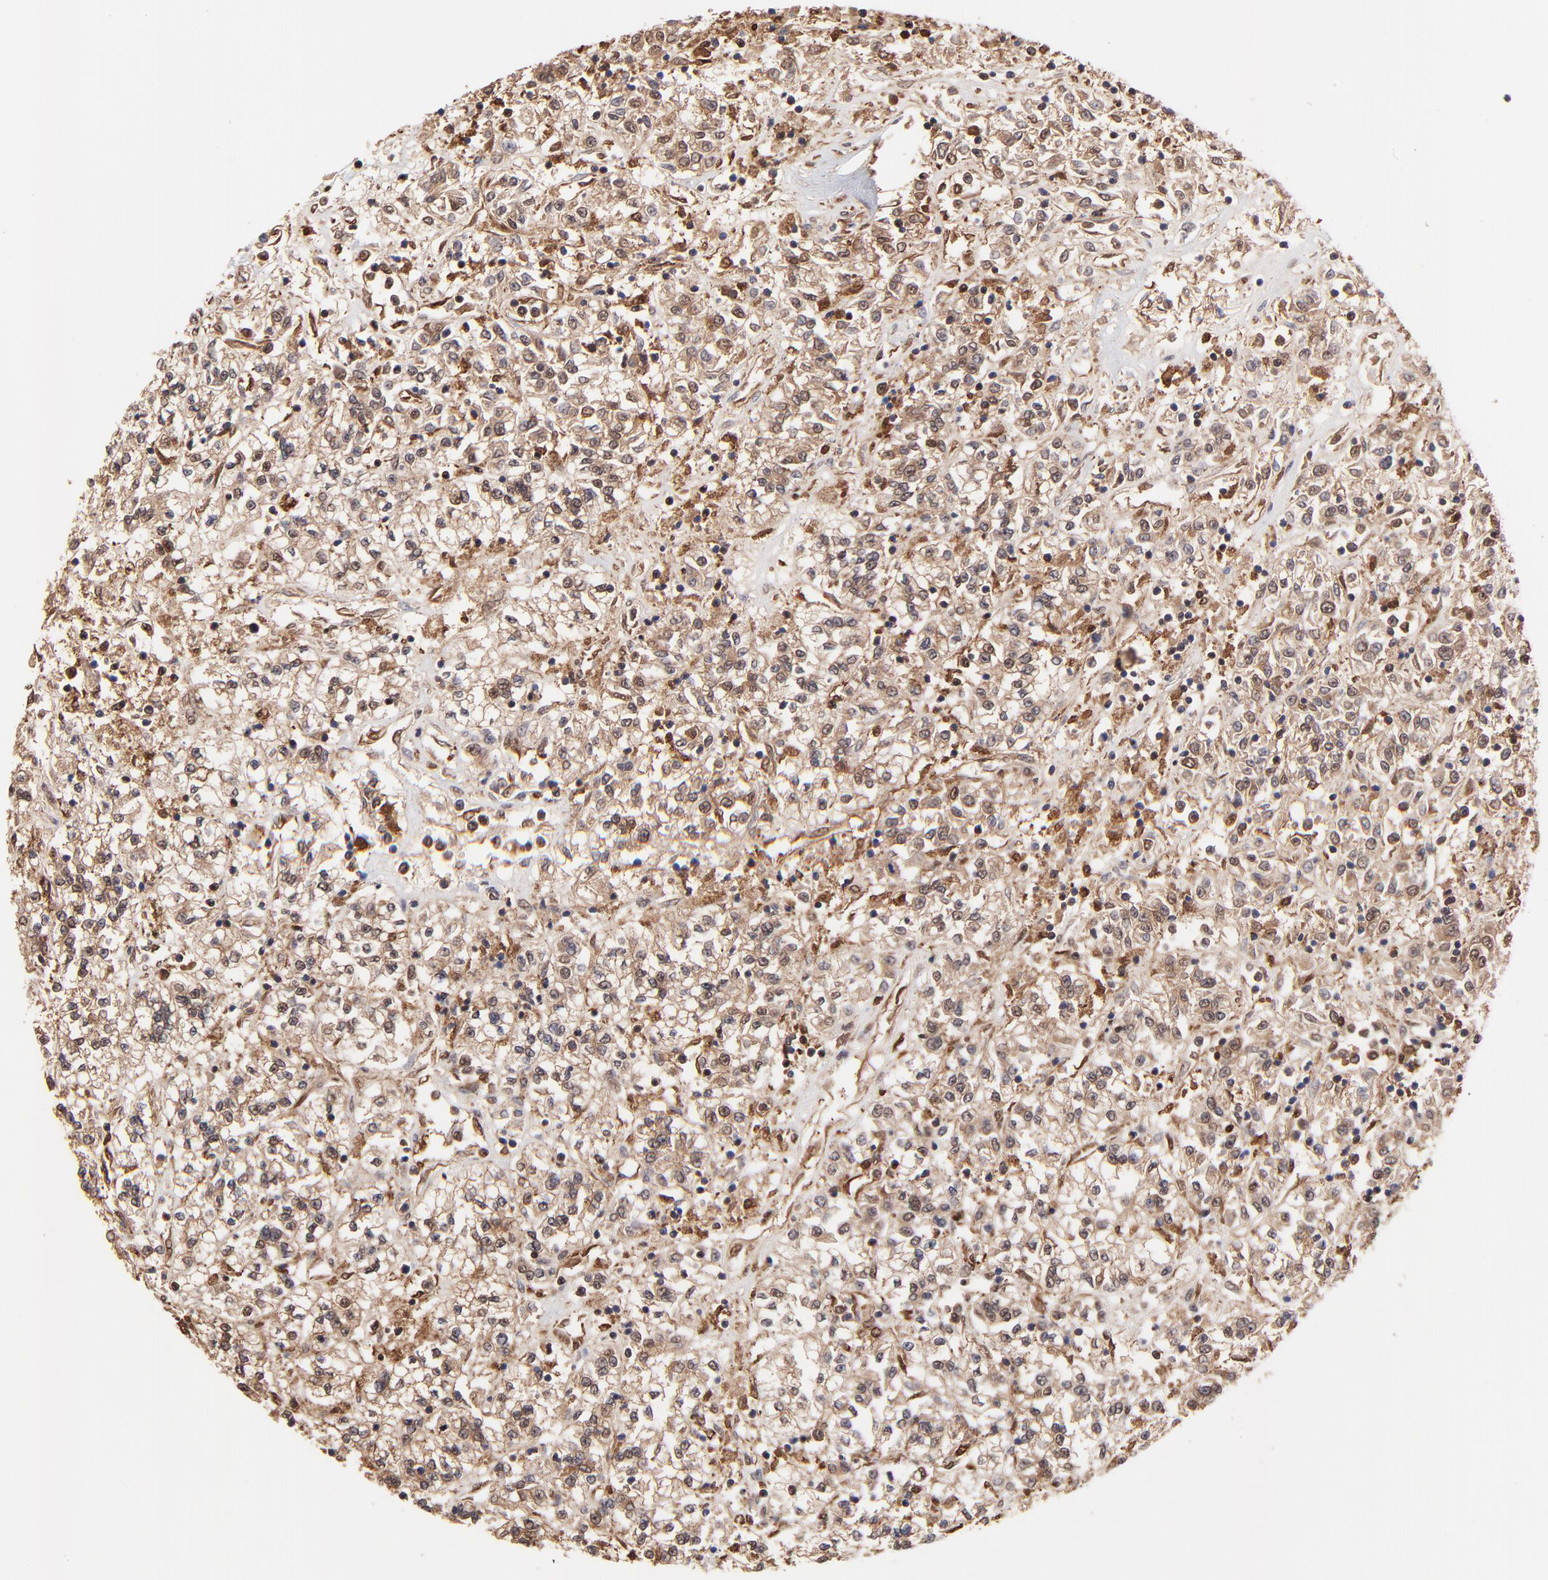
{"staining": {"intensity": "moderate", "quantity": ">75%", "location": "cytoplasmic/membranous,nuclear"}, "tissue": "renal cancer", "cell_type": "Tumor cells", "image_type": "cancer", "snomed": [{"axis": "morphology", "description": "Adenocarcinoma, NOS"}, {"axis": "topography", "description": "Kidney"}], "caption": "Tumor cells exhibit medium levels of moderate cytoplasmic/membranous and nuclear staining in about >75% of cells in human adenocarcinoma (renal).", "gene": "PSMA6", "patient": {"sex": "female", "age": 76}}